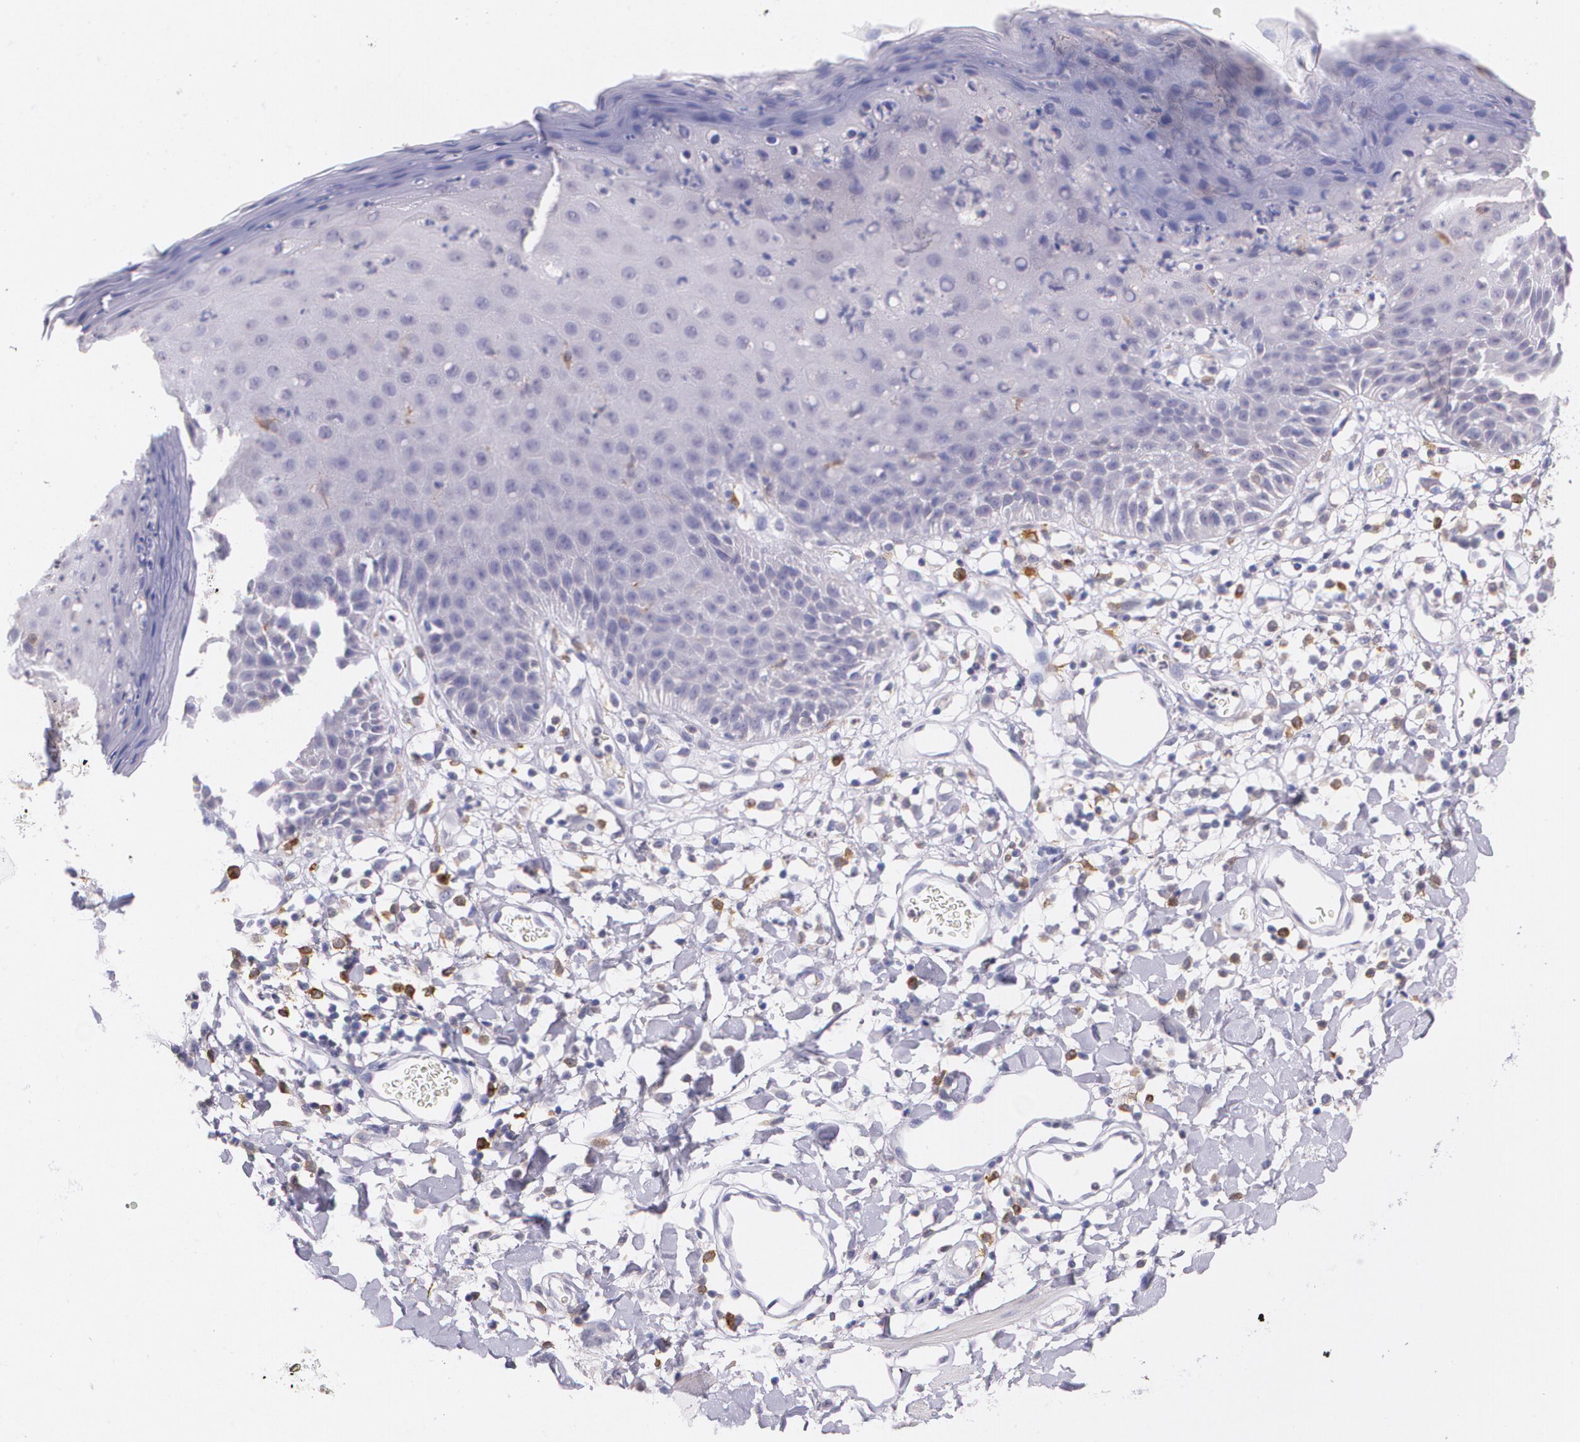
{"staining": {"intensity": "moderate", "quantity": "<25%", "location": "cytoplasmic/membranous"}, "tissue": "skin", "cell_type": "Epidermal cells", "image_type": "normal", "snomed": [{"axis": "morphology", "description": "Normal tissue, NOS"}, {"axis": "topography", "description": "Vulva"}, {"axis": "topography", "description": "Peripheral nerve tissue"}], "caption": "The photomicrograph demonstrates staining of benign skin, revealing moderate cytoplasmic/membranous protein expression (brown color) within epidermal cells. (IHC, brightfield microscopy, high magnification).", "gene": "RTN1", "patient": {"sex": "female", "age": 68}}